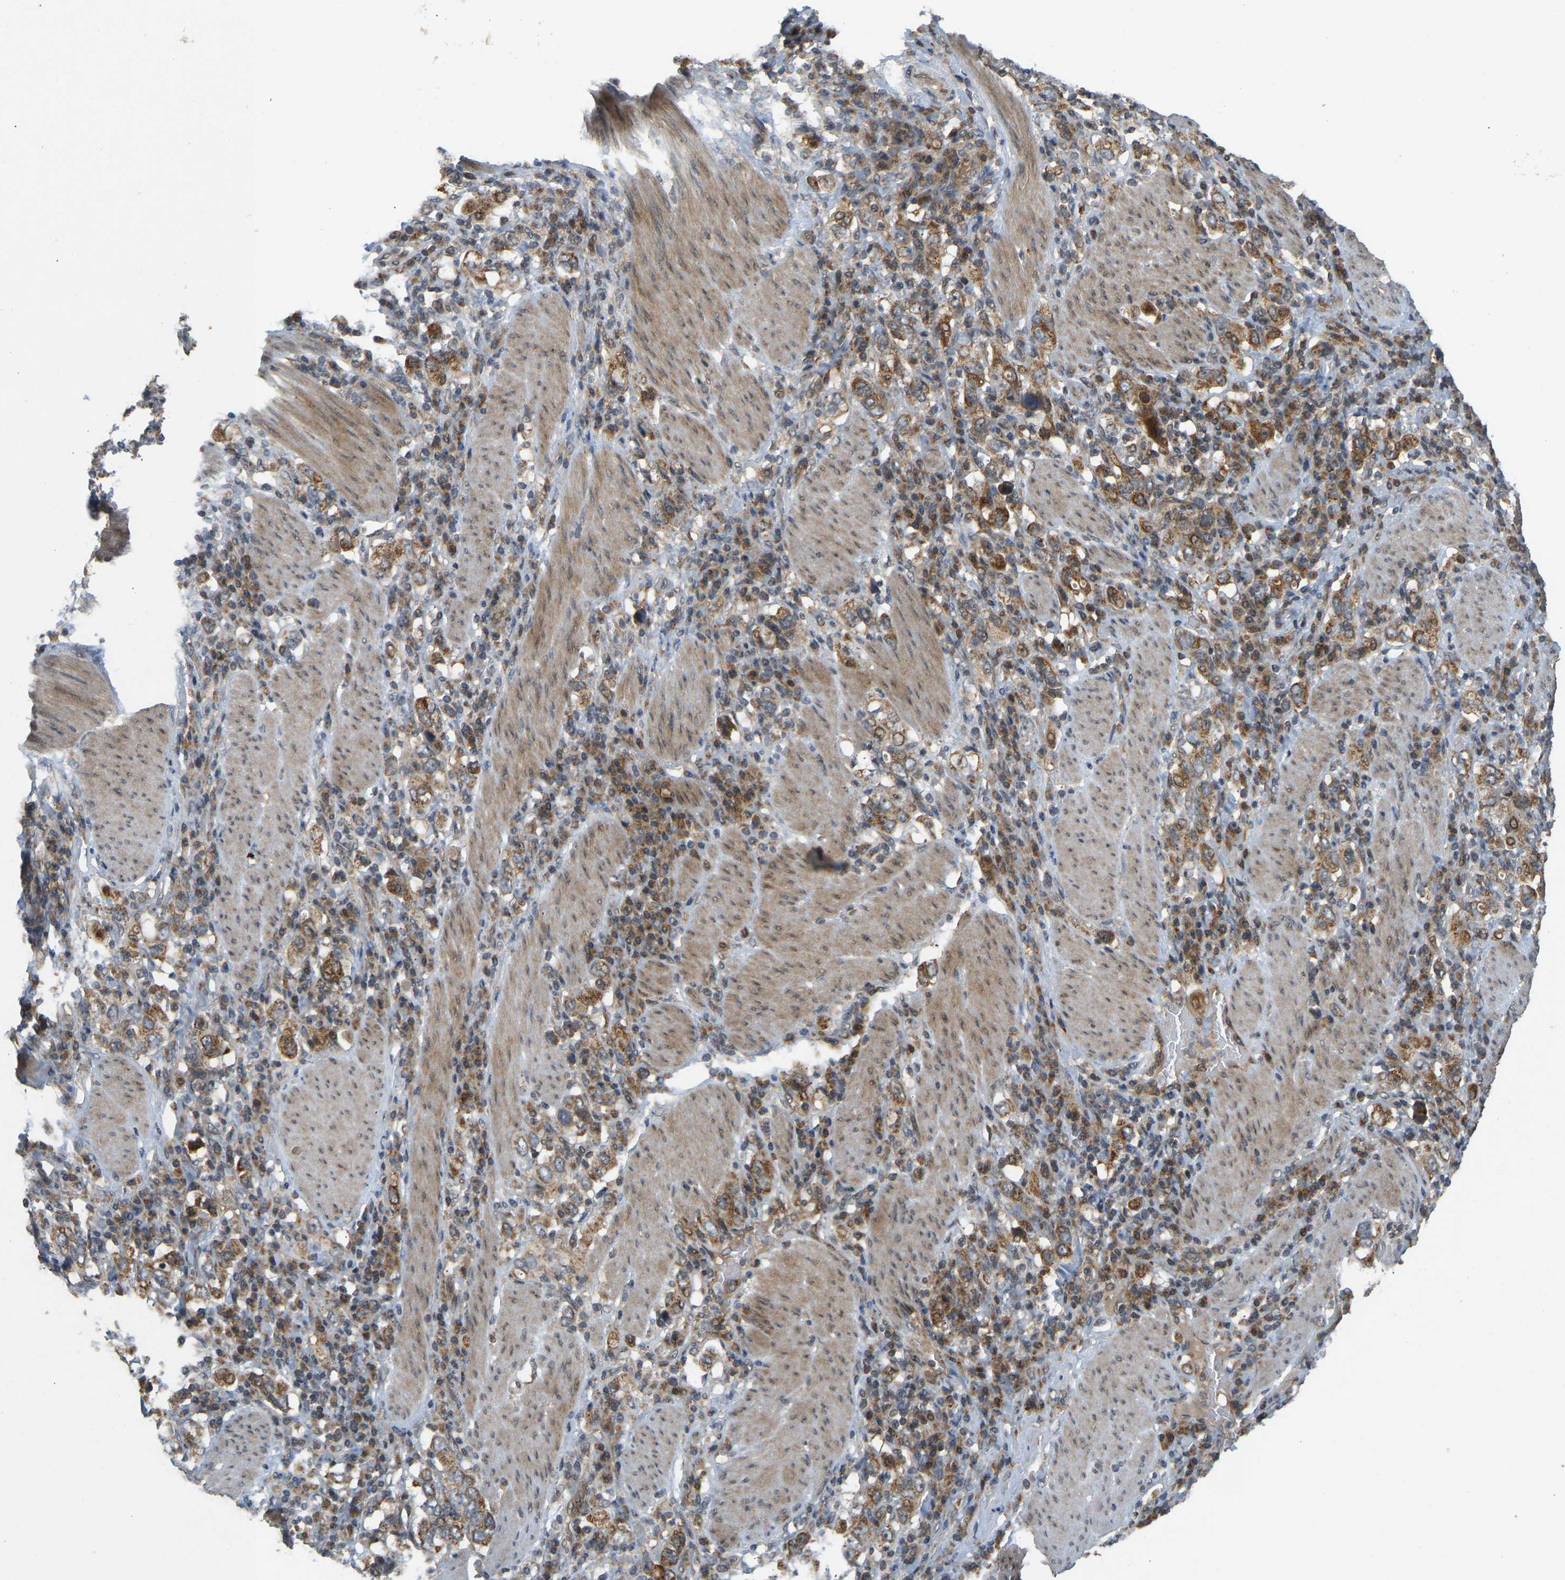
{"staining": {"intensity": "moderate", "quantity": ">75%", "location": "cytoplasmic/membranous"}, "tissue": "stomach cancer", "cell_type": "Tumor cells", "image_type": "cancer", "snomed": [{"axis": "morphology", "description": "Adenocarcinoma, NOS"}, {"axis": "topography", "description": "Stomach, upper"}], "caption": "Immunohistochemical staining of stomach adenocarcinoma demonstrates moderate cytoplasmic/membranous protein expression in approximately >75% of tumor cells. The staining was performed using DAB (3,3'-diaminobenzidine), with brown indicating positive protein expression. Nuclei are stained blue with hematoxylin.", "gene": "ACADS", "patient": {"sex": "male", "age": 62}}